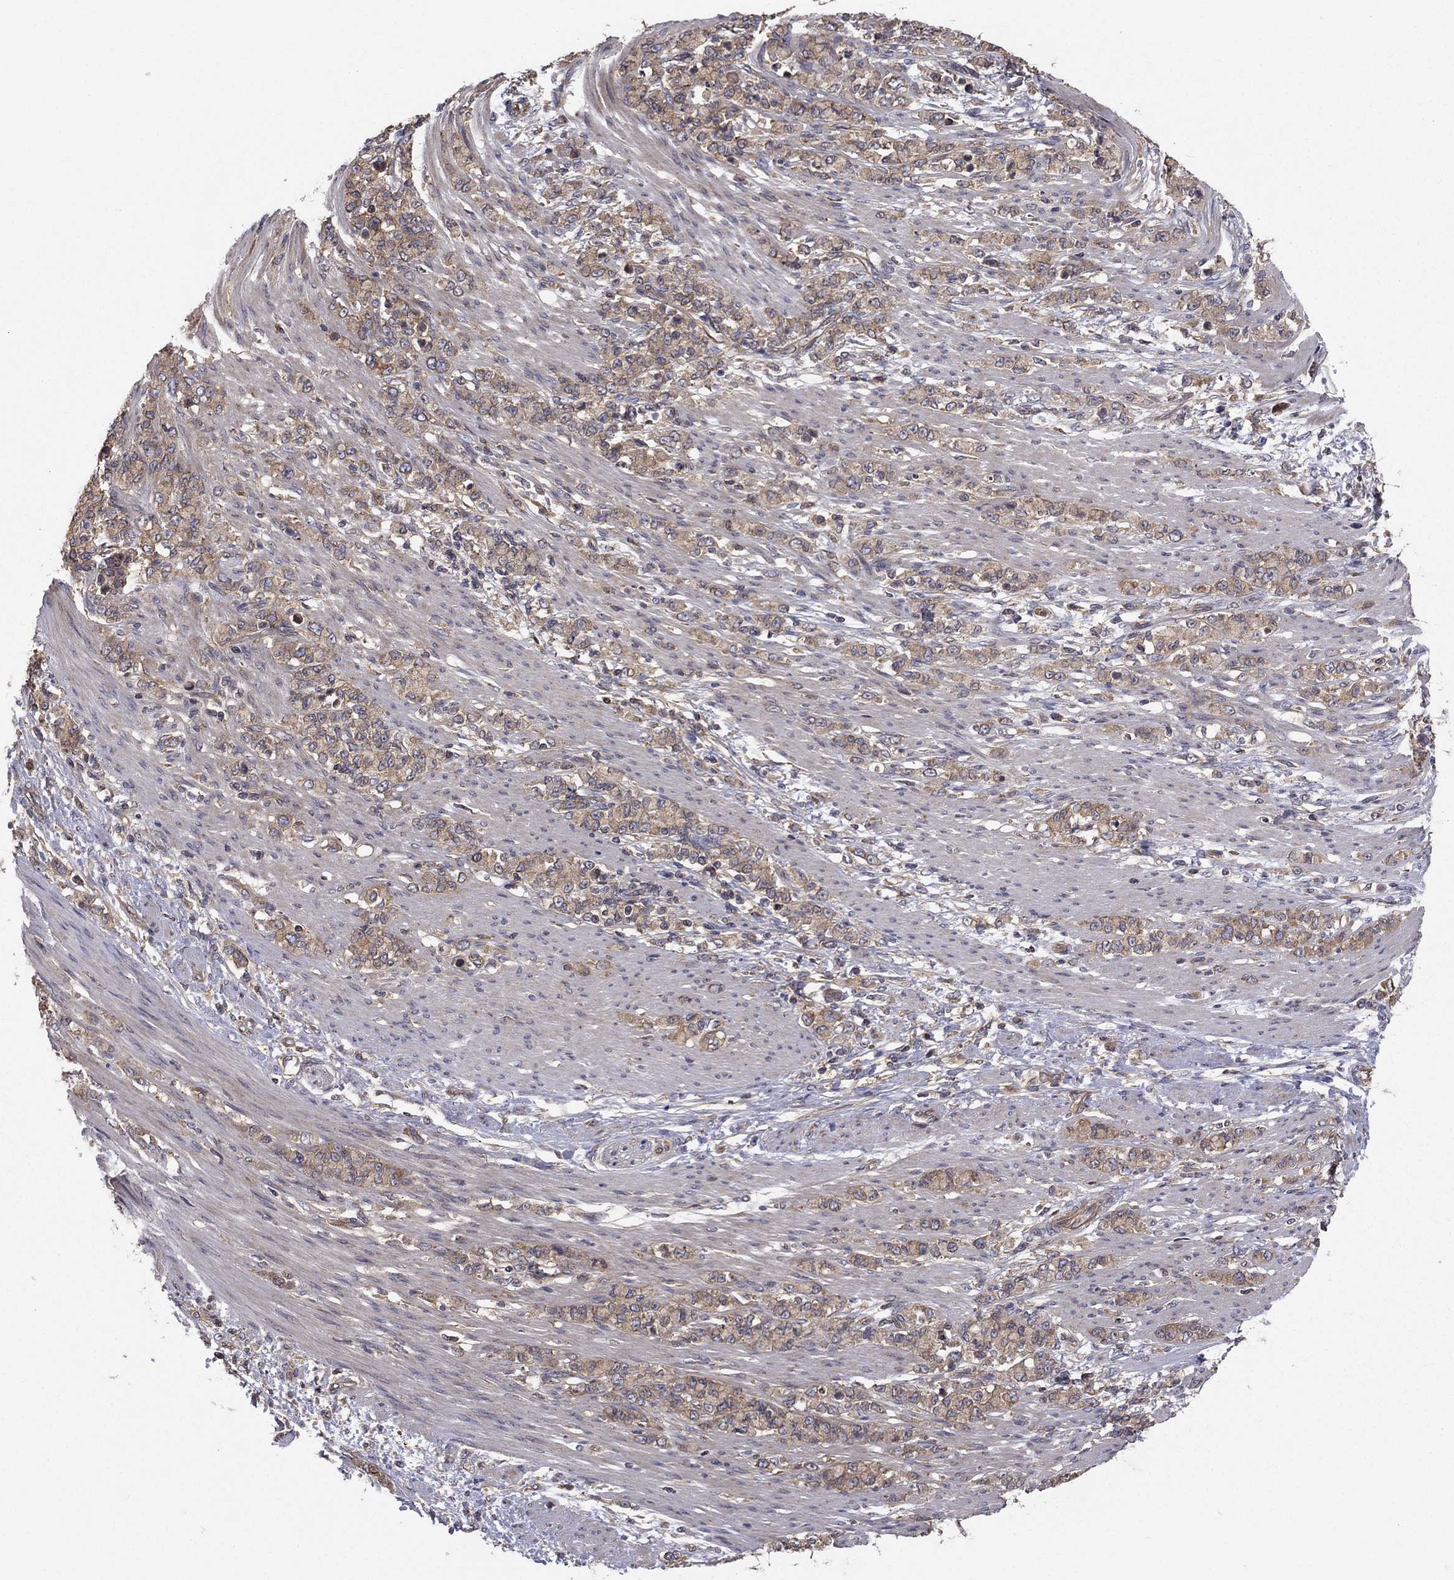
{"staining": {"intensity": "weak", "quantity": "25%-75%", "location": "cytoplasmic/membranous"}, "tissue": "stomach cancer", "cell_type": "Tumor cells", "image_type": "cancer", "snomed": [{"axis": "morphology", "description": "Normal tissue, NOS"}, {"axis": "morphology", "description": "Adenocarcinoma, NOS"}, {"axis": "topography", "description": "Stomach"}], "caption": "Human stomach adenocarcinoma stained with a protein marker reveals weak staining in tumor cells.", "gene": "BABAM2", "patient": {"sex": "female", "age": 79}}